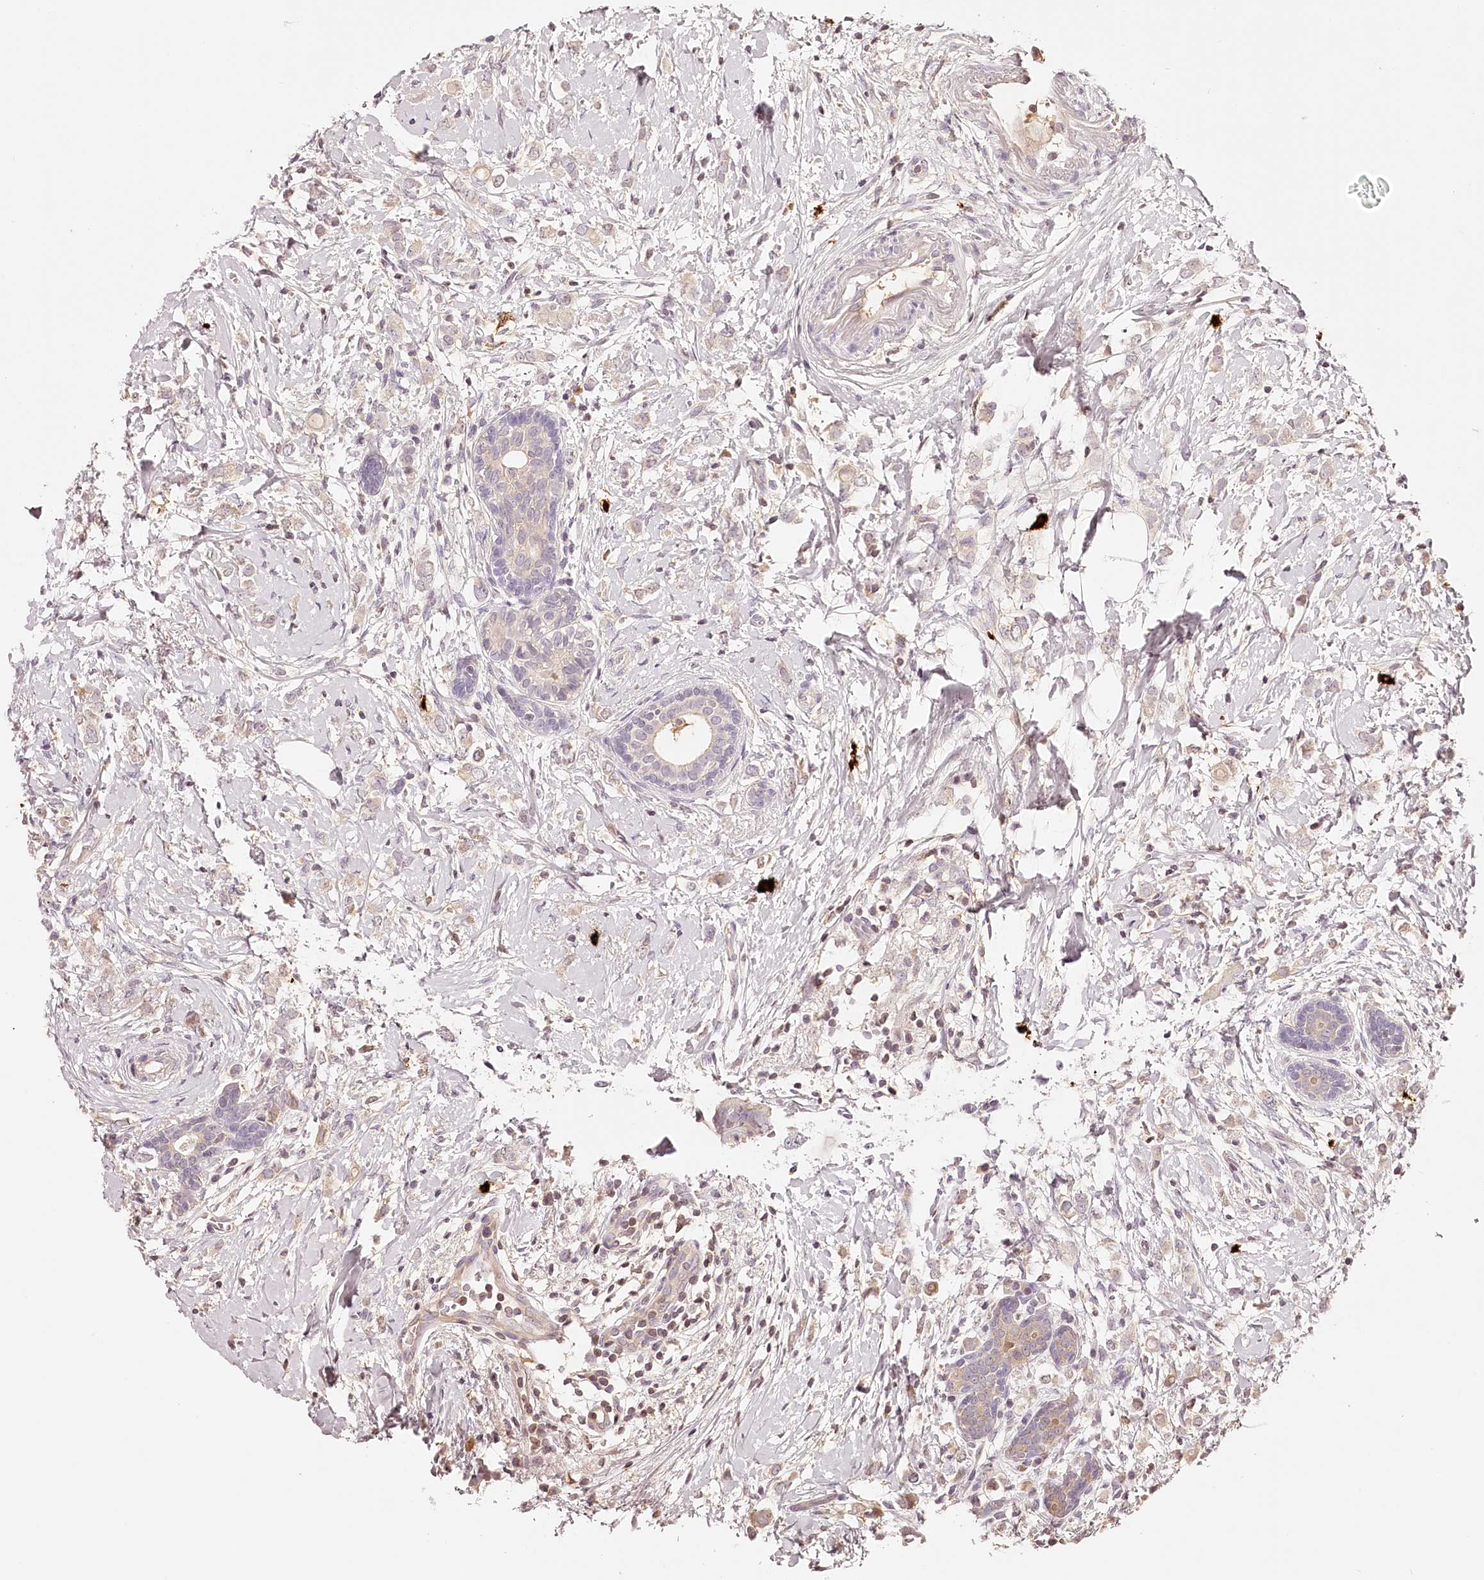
{"staining": {"intensity": "weak", "quantity": "<25%", "location": "cytoplasmic/membranous"}, "tissue": "breast cancer", "cell_type": "Tumor cells", "image_type": "cancer", "snomed": [{"axis": "morphology", "description": "Normal tissue, NOS"}, {"axis": "morphology", "description": "Lobular carcinoma"}, {"axis": "topography", "description": "Breast"}], "caption": "A high-resolution photomicrograph shows immunohistochemistry (IHC) staining of breast cancer, which demonstrates no significant staining in tumor cells.", "gene": "SYNGR1", "patient": {"sex": "female", "age": 47}}